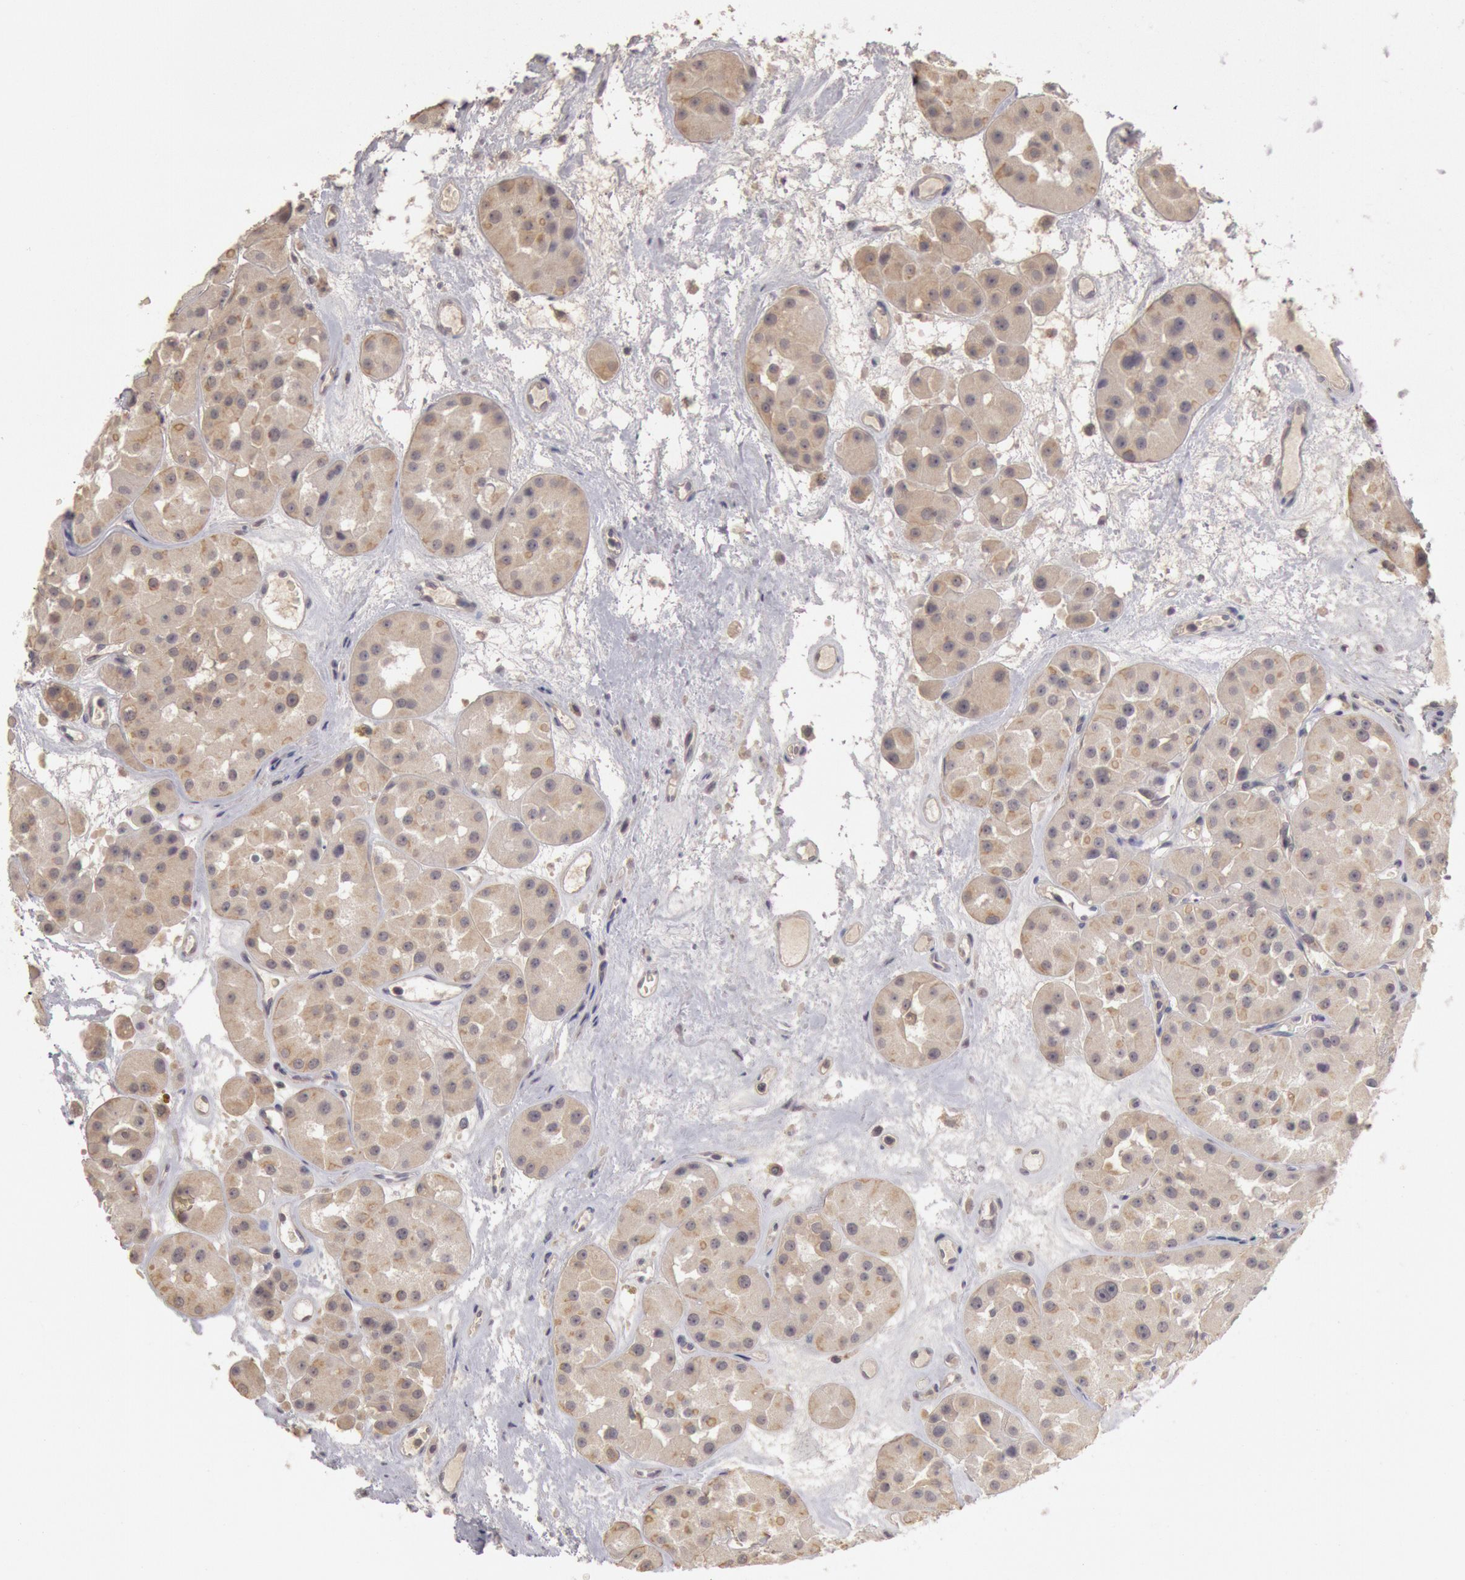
{"staining": {"intensity": "weak", "quantity": "25%-75%", "location": "cytoplasmic/membranous"}, "tissue": "renal cancer", "cell_type": "Tumor cells", "image_type": "cancer", "snomed": [{"axis": "morphology", "description": "Adenocarcinoma, uncertain malignant potential"}, {"axis": "topography", "description": "Kidney"}], "caption": "Immunohistochemistry of renal adenocarcinoma,  uncertain malignant potential shows low levels of weak cytoplasmic/membranous positivity in approximately 25%-75% of tumor cells.", "gene": "ZFP36L1", "patient": {"sex": "male", "age": 63}}